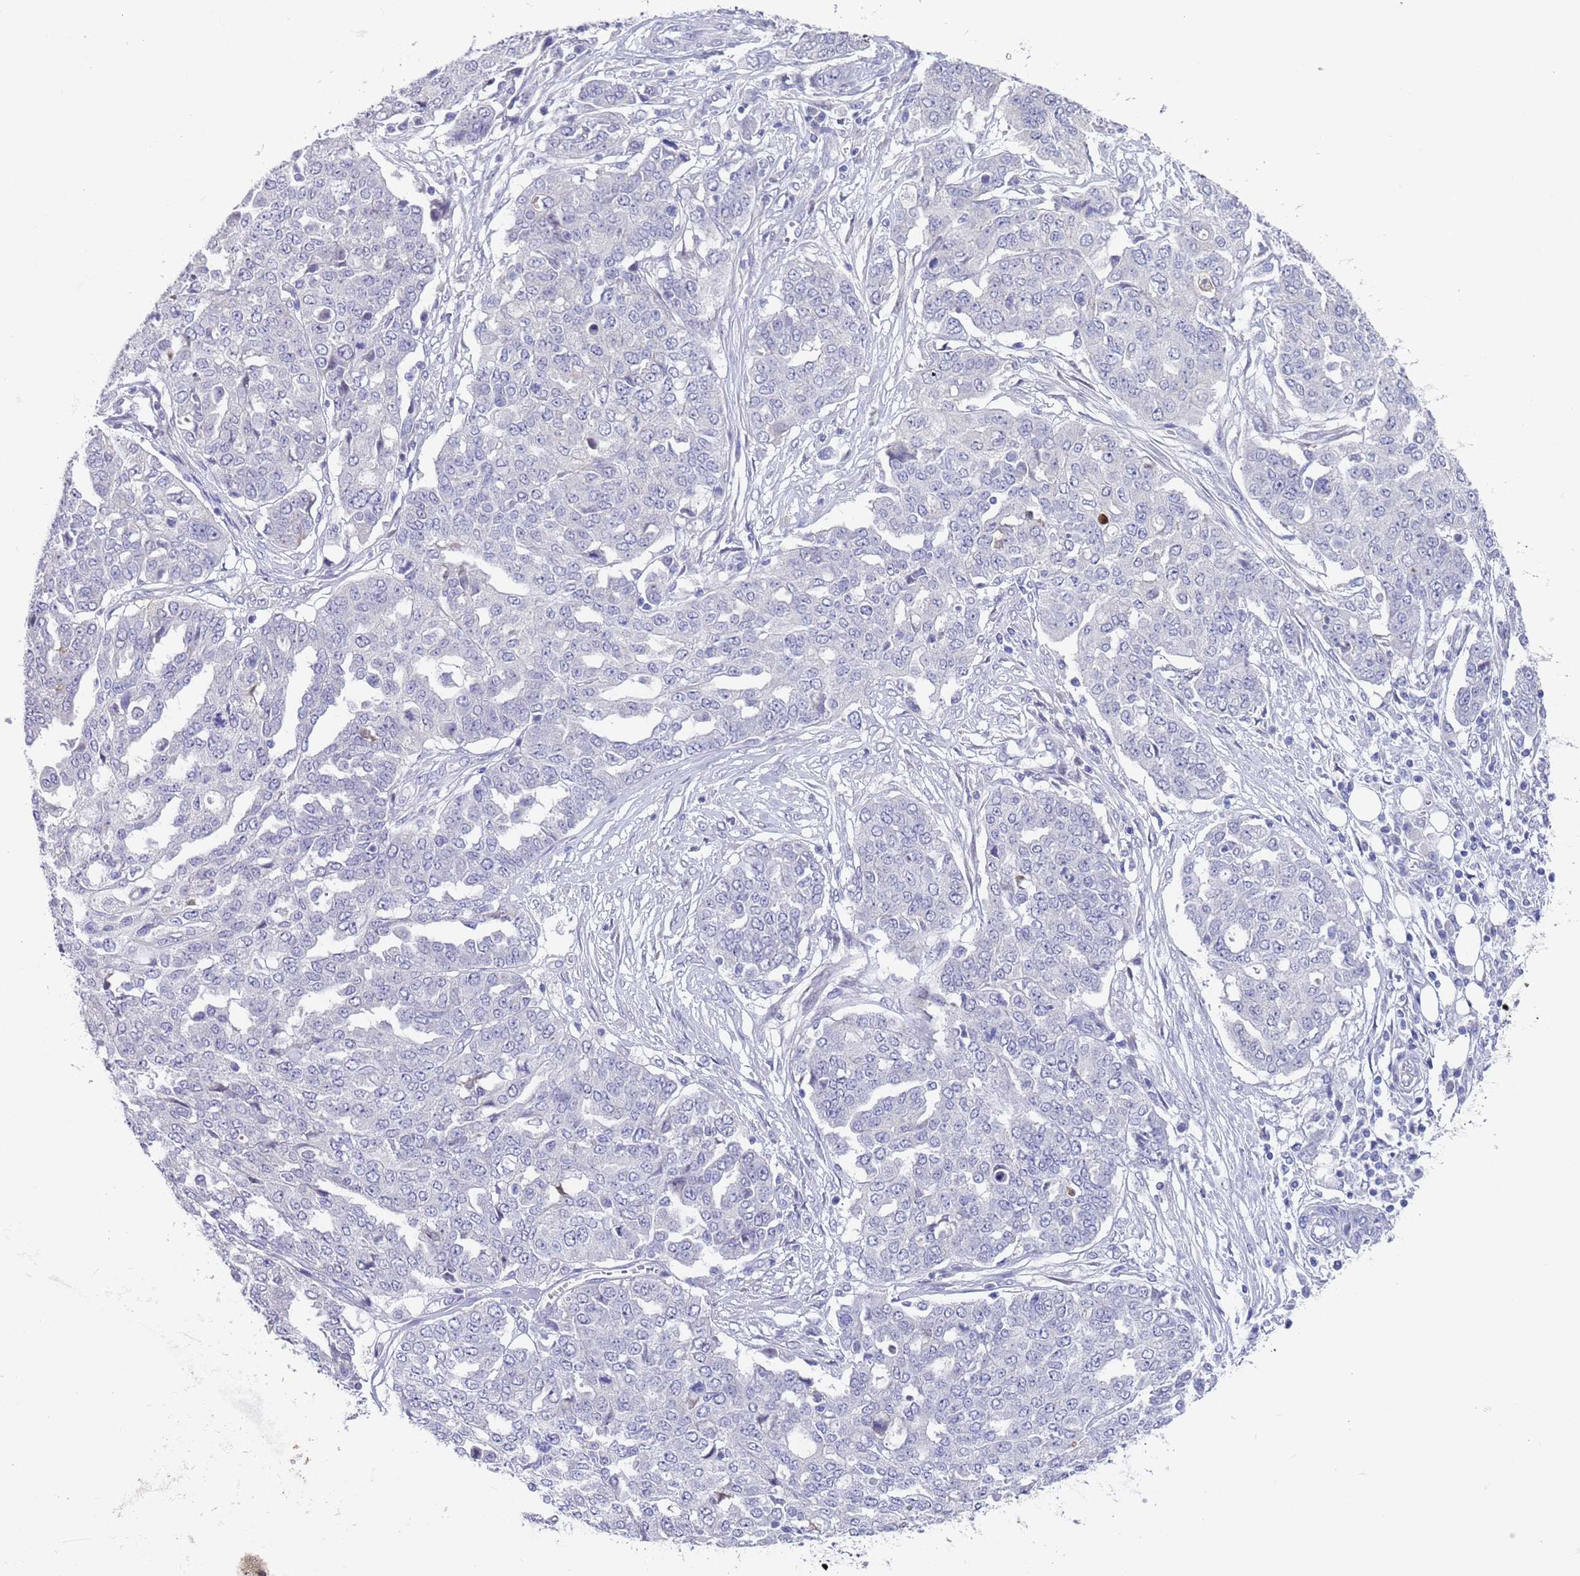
{"staining": {"intensity": "negative", "quantity": "none", "location": "none"}, "tissue": "ovarian cancer", "cell_type": "Tumor cells", "image_type": "cancer", "snomed": [{"axis": "morphology", "description": "Cystadenocarcinoma, serous, NOS"}, {"axis": "topography", "description": "Soft tissue"}, {"axis": "topography", "description": "Ovary"}], "caption": "Tumor cells are negative for protein expression in human serous cystadenocarcinoma (ovarian).", "gene": "SPIRE2", "patient": {"sex": "female", "age": 57}}